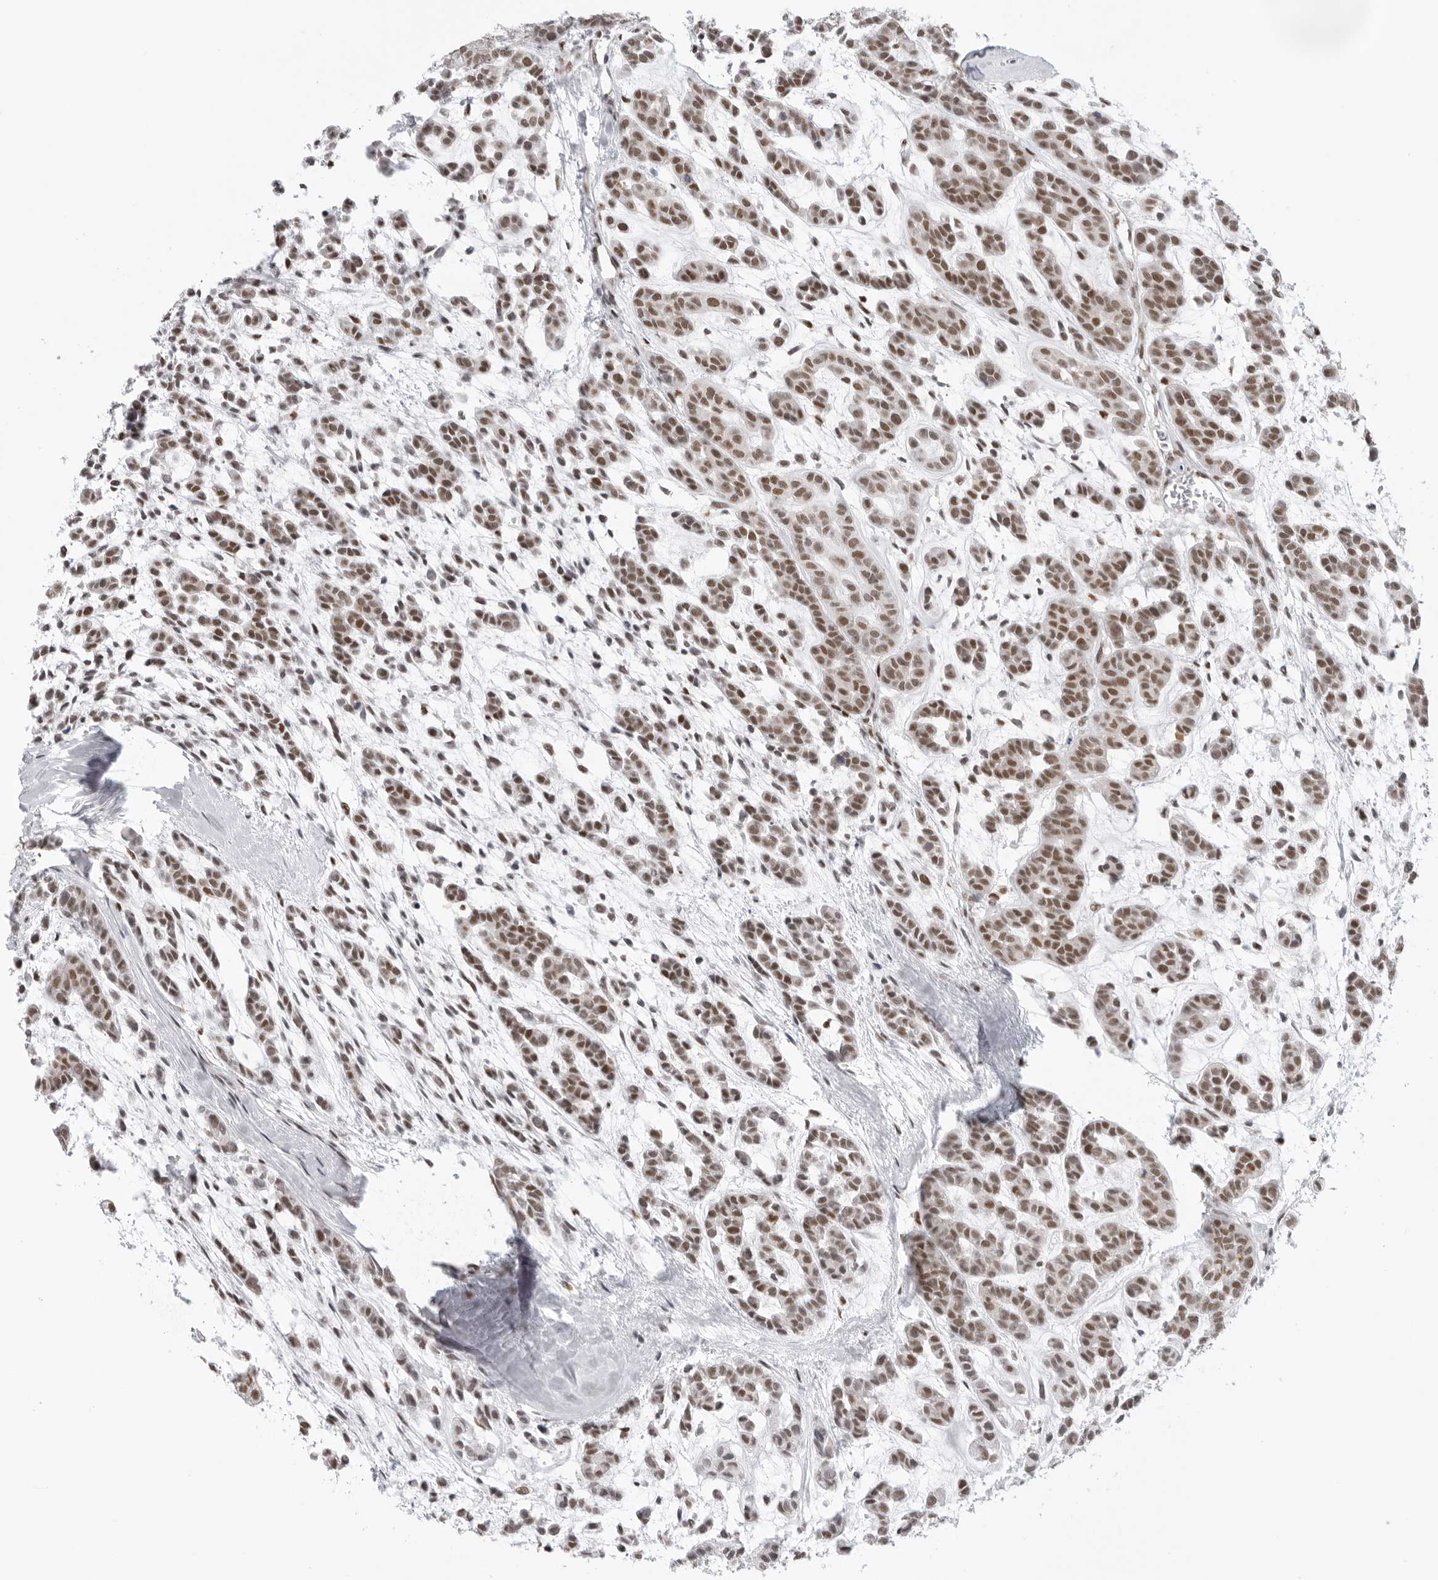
{"staining": {"intensity": "moderate", "quantity": ">75%", "location": "nuclear"}, "tissue": "head and neck cancer", "cell_type": "Tumor cells", "image_type": "cancer", "snomed": [{"axis": "morphology", "description": "Adenocarcinoma, NOS"}, {"axis": "morphology", "description": "Adenoma, NOS"}, {"axis": "topography", "description": "Head-Neck"}], "caption": "A brown stain shows moderate nuclear expression of a protein in head and neck cancer tumor cells.", "gene": "RPA2", "patient": {"sex": "female", "age": 55}}